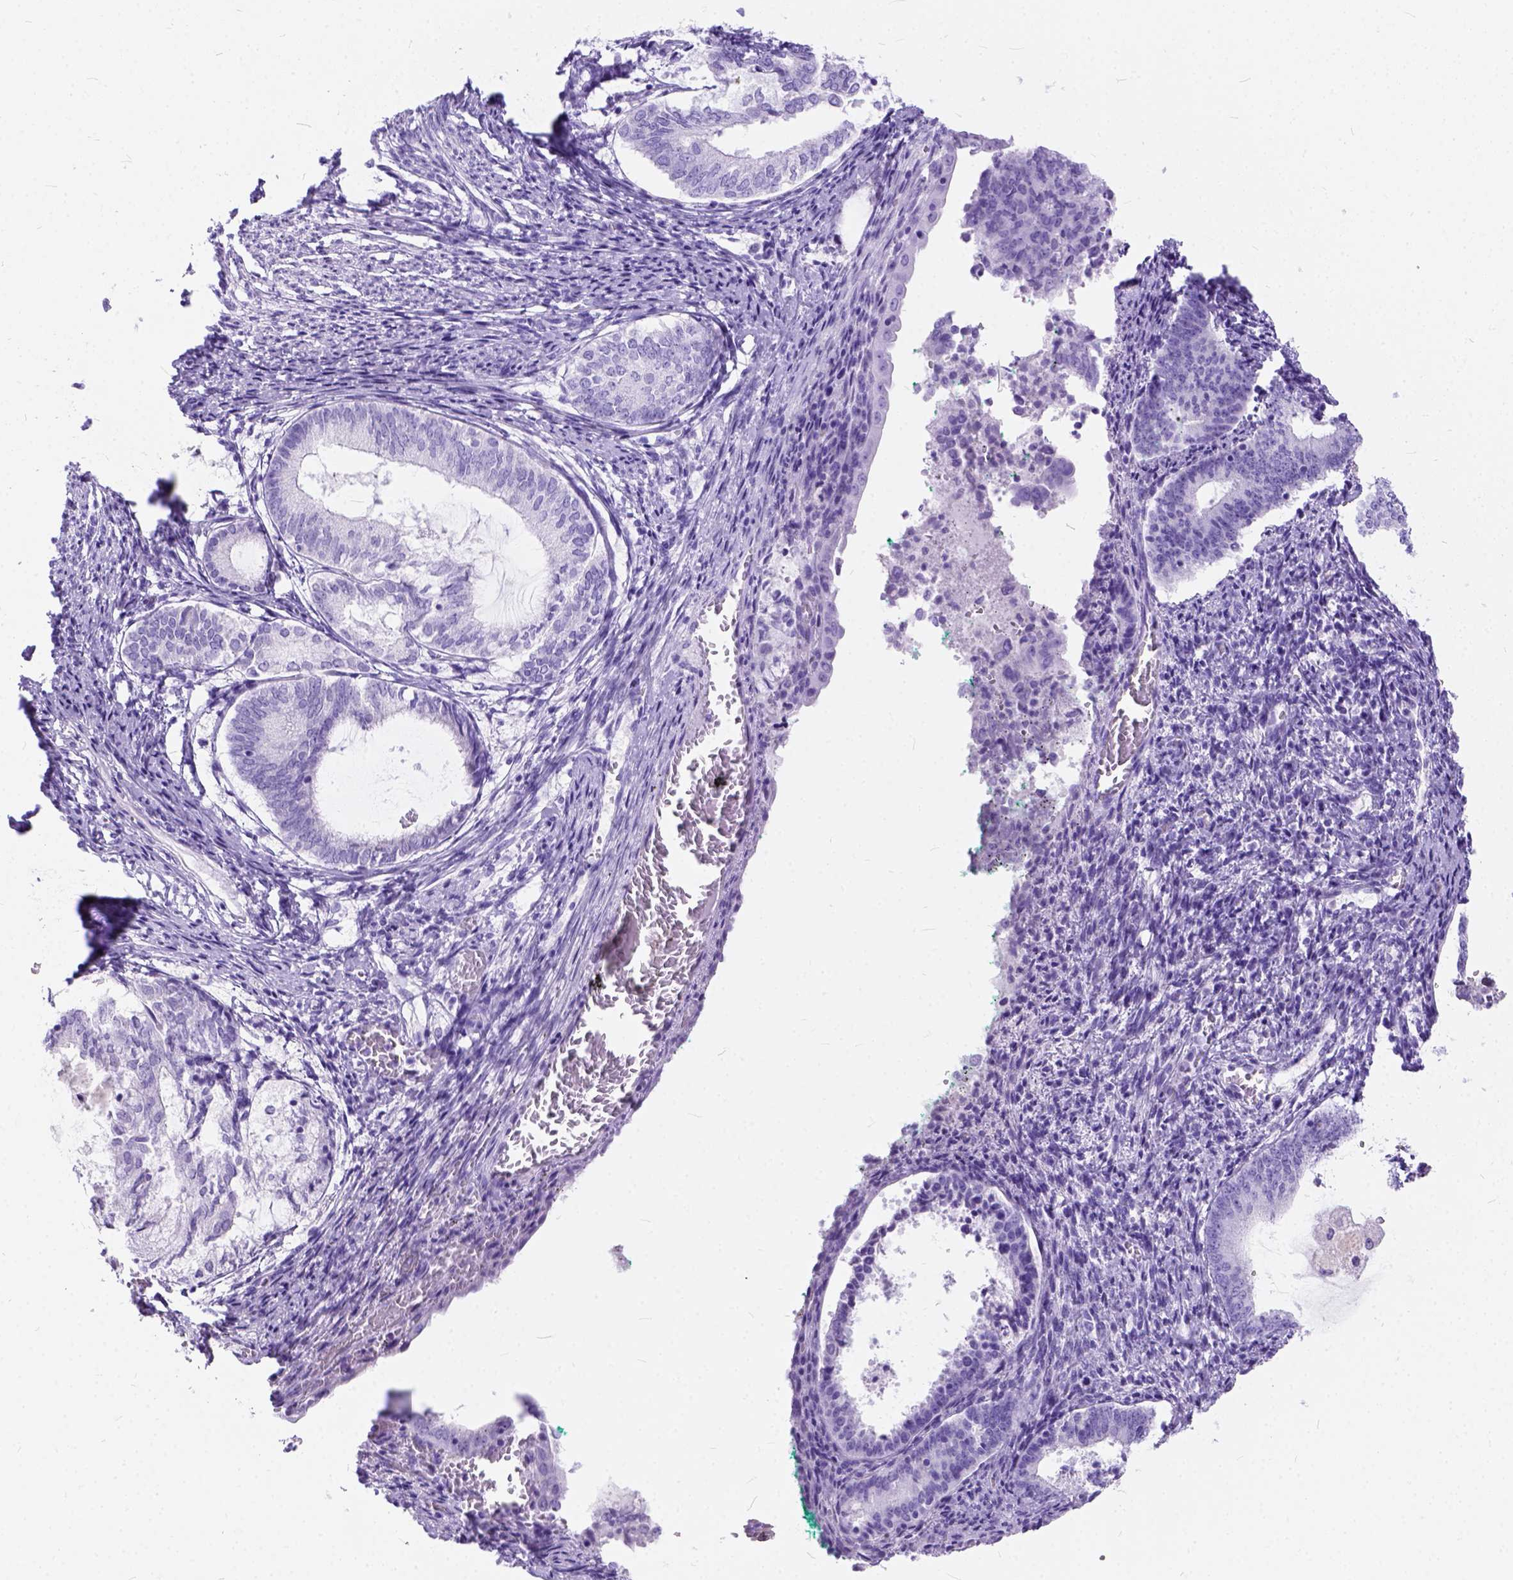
{"staining": {"intensity": "negative", "quantity": "none", "location": "none"}, "tissue": "endometrium", "cell_type": "Cells in endometrial stroma", "image_type": "normal", "snomed": [{"axis": "morphology", "description": "Normal tissue, NOS"}, {"axis": "topography", "description": "Endometrium"}], "caption": "Histopathology image shows no protein positivity in cells in endometrial stroma of unremarkable endometrium.", "gene": "C1QTNF3", "patient": {"sex": "female", "age": 50}}